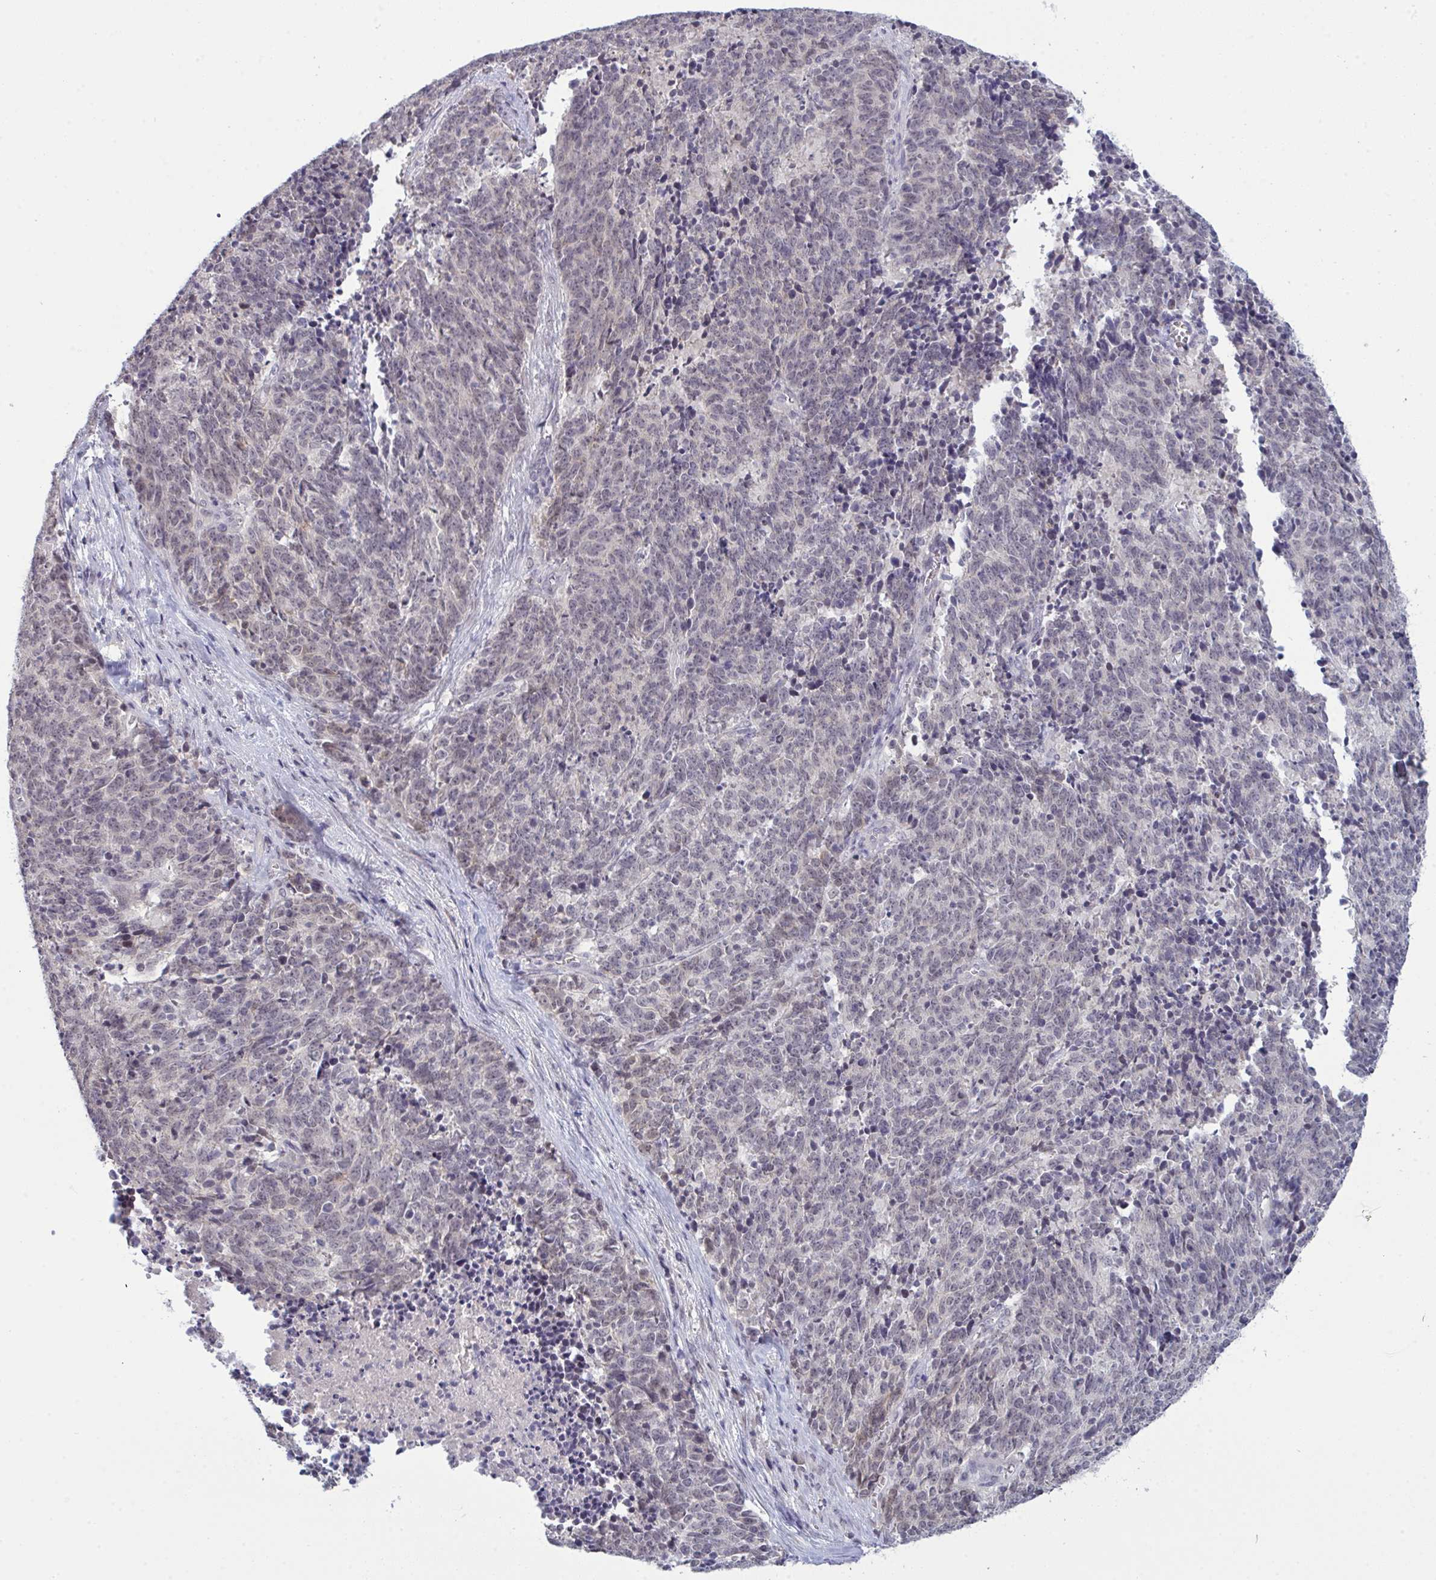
{"staining": {"intensity": "negative", "quantity": "none", "location": "none"}, "tissue": "cervical cancer", "cell_type": "Tumor cells", "image_type": "cancer", "snomed": [{"axis": "morphology", "description": "Squamous cell carcinoma, NOS"}, {"axis": "topography", "description": "Cervix"}], "caption": "A micrograph of human cervical cancer is negative for staining in tumor cells. Brightfield microscopy of IHC stained with DAB (3,3'-diaminobenzidine) (brown) and hematoxylin (blue), captured at high magnification.", "gene": "ZNF784", "patient": {"sex": "female", "age": 29}}